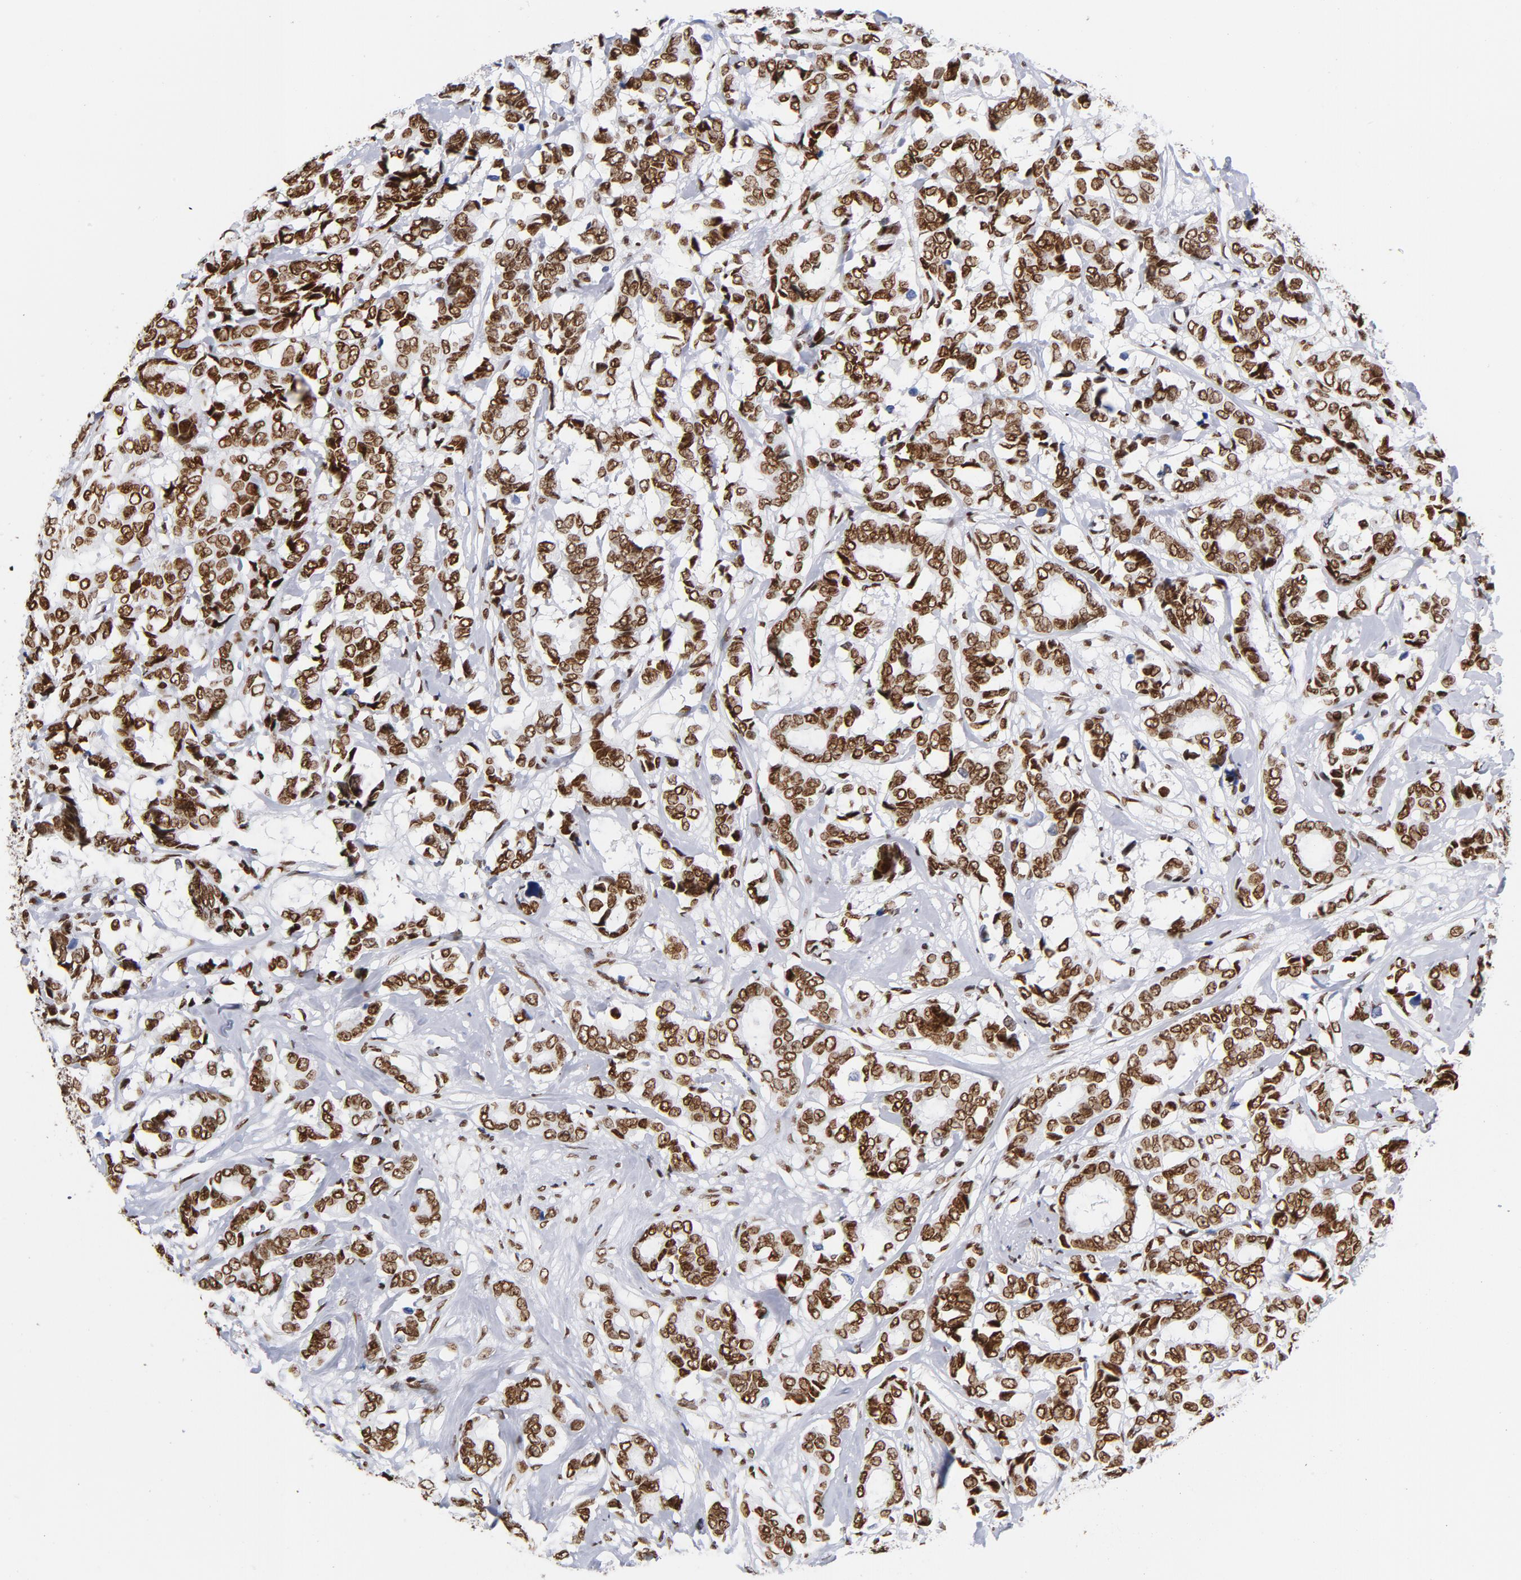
{"staining": {"intensity": "strong", "quantity": ">75%", "location": "cytoplasmic/membranous,nuclear"}, "tissue": "breast cancer", "cell_type": "Tumor cells", "image_type": "cancer", "snomed": [{"axis": "morphology", "description": "Duct carcinoma"}, {"axis": "topography", "description": "Breast"}], "caption": "Tumor cells display high levels of strong cytoplasmic/membranous and nuclear positivity in about >75% of cells in intraductal carcinoma (breast).", "gene": "TOP2B", "patient": {"sex": "female", "age": 87}}